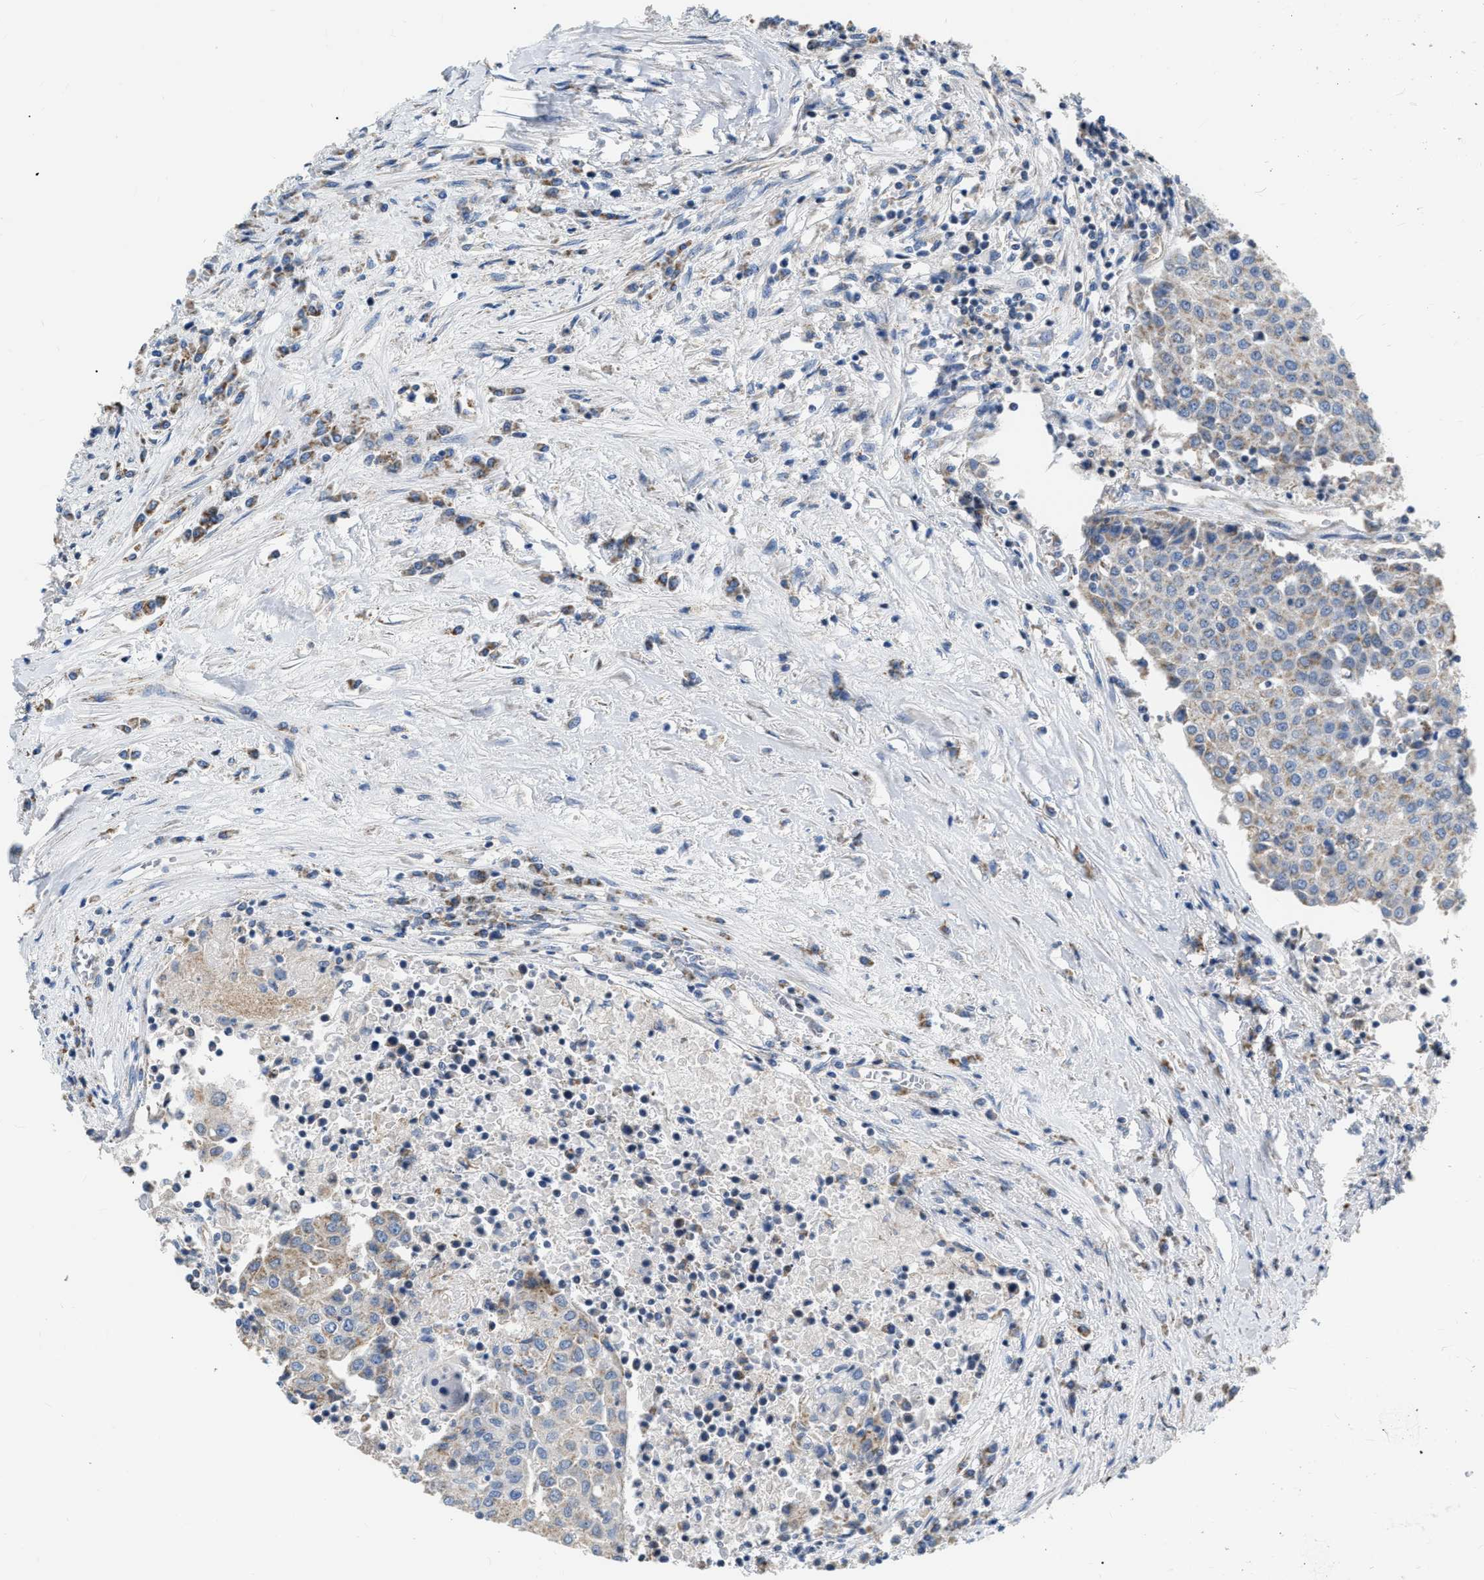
{"staining": {"intensity": "negative", "quantity": "none", "location": "none"}, "tissue": "urothelial cancer", "cell_type": "Tumor cells", "image_type": "cancer", "snomed": [{"axis": "morphology", "description": "Urothelial carcinoma, High grade"}, {"axis": "topography", "description": "Urinary bladder"}], "caption": "DAB (3,3'-diaminobenzidine) immunohistochemical staining of human urothelial cancer displays no significant positivity in tumor cells.", "gene": "DDX56", "patient": {"sex": "female", "age": 85}}